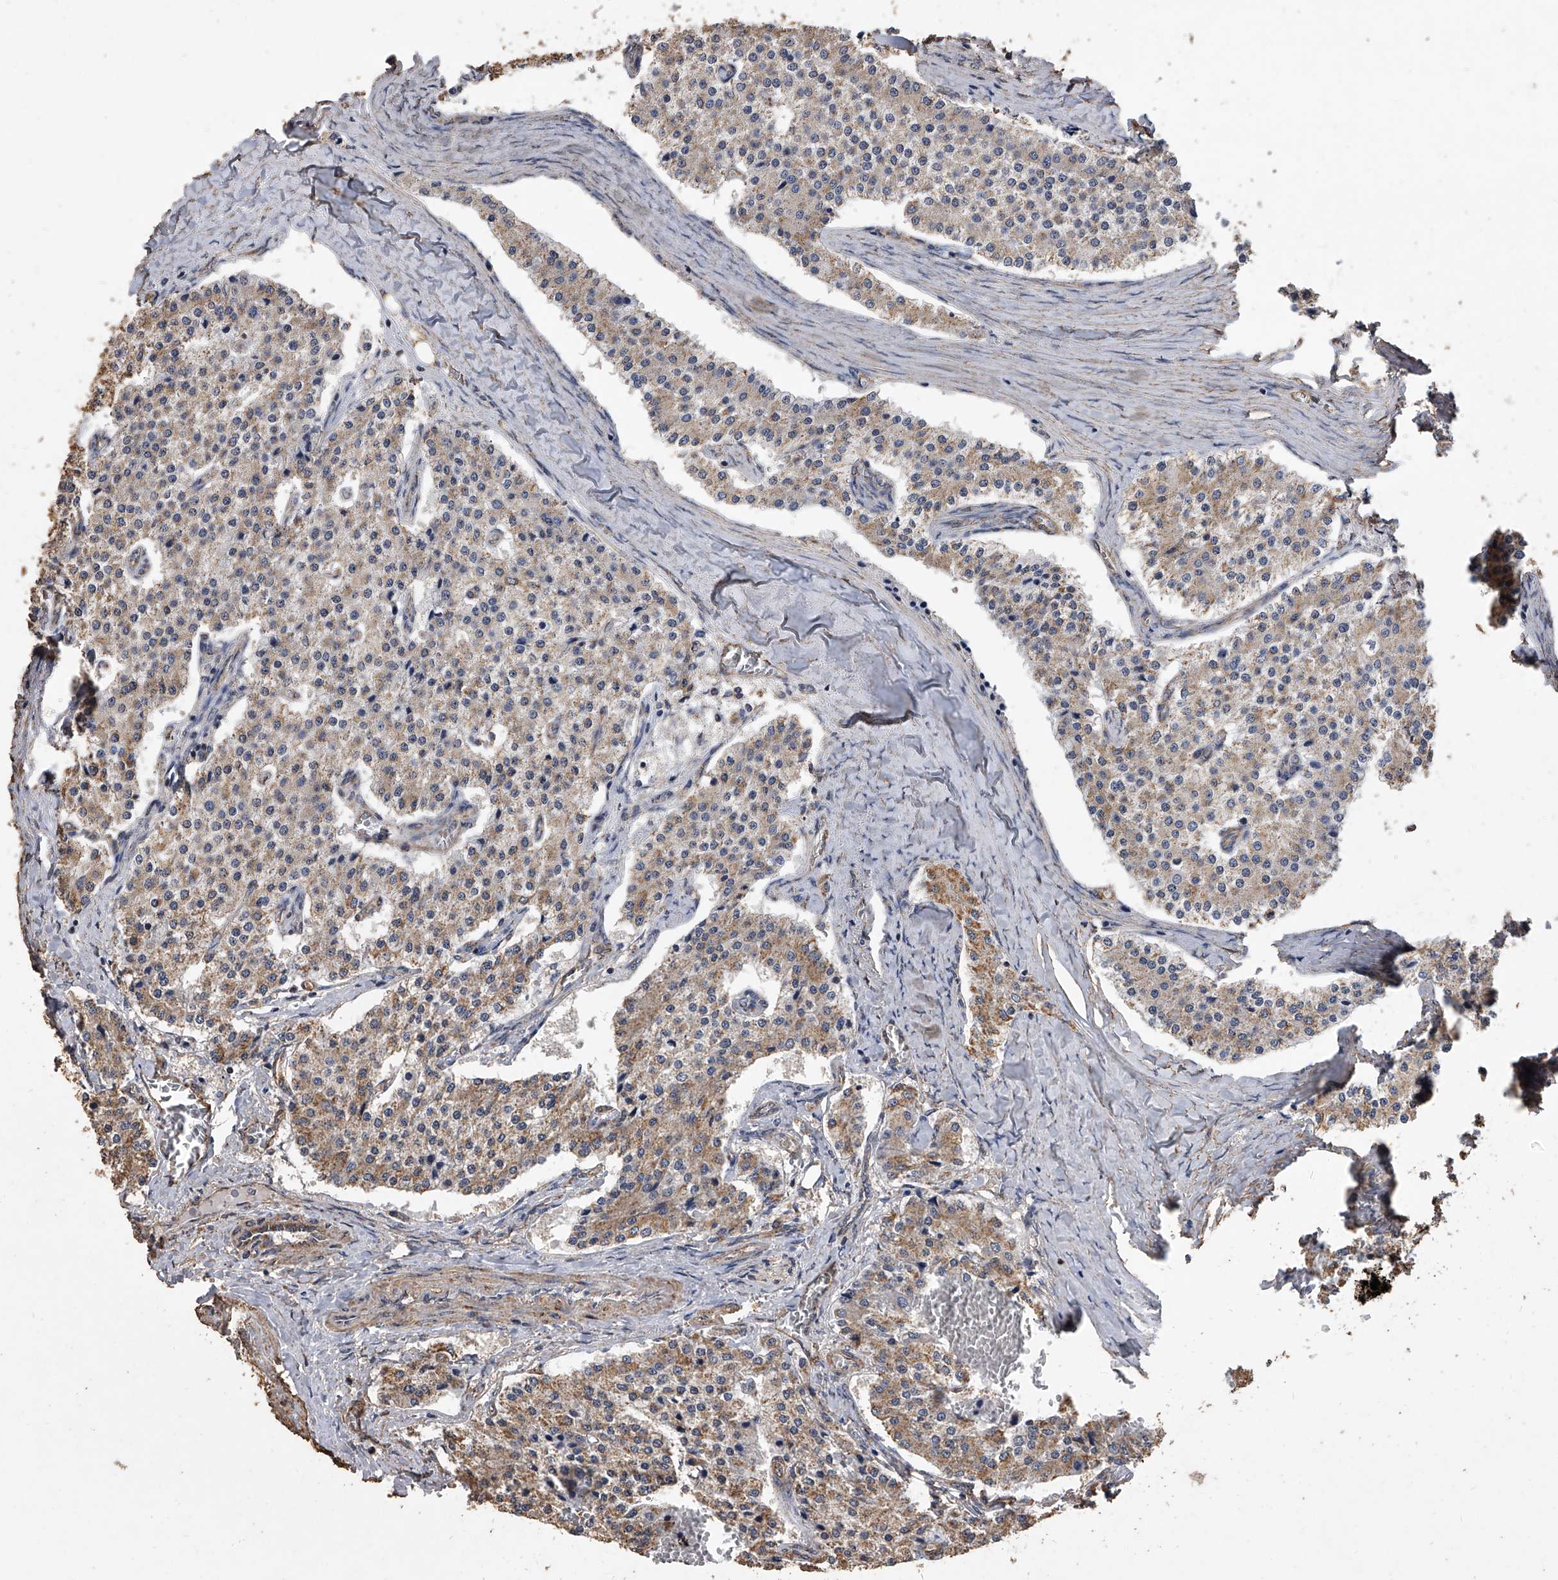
{"staining": {"intensity": "moderate", "quantity": "25%-75%", "location": "cytoplasmic/membranous"}, "tissue": "carcinoid", "cell_type": "Tumor cells", "image_type": "cancer", "snomed": [{"axis": "morphology", "description": "Carcinoid, malignant, NOS"}, {"axis": "topography", "description": "Colon"}], "caption": "This image displays carcinoid (malignant) stained with immunohistochemistry to label a protein in brown. The cytoplasmic/membranous of tumor cells show moderate positivity for the protein. Nuclei are counter-stained blue.", "gene": "MRPL28", "patient": {"sex": "female", "age": 52}}